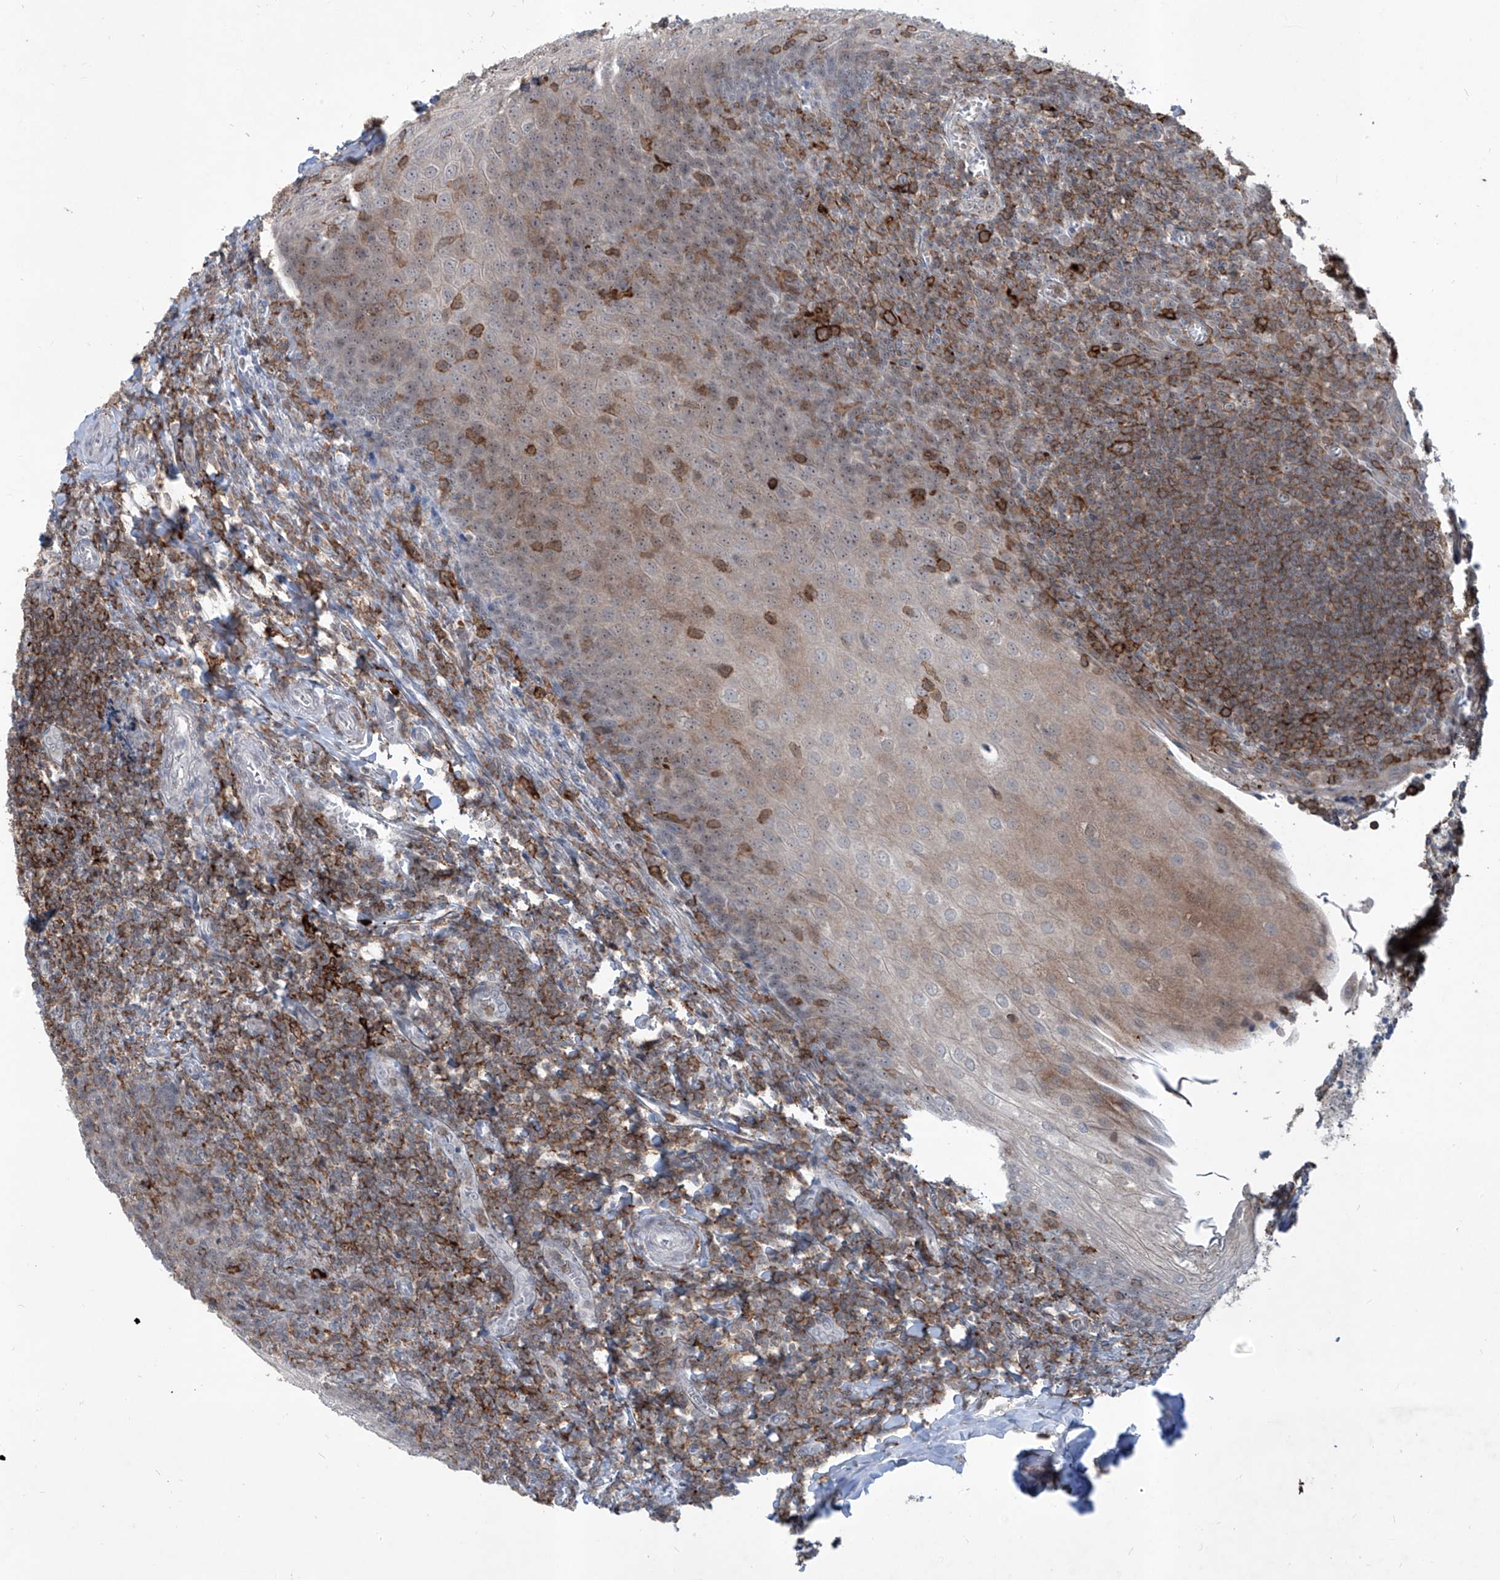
{"staining": {"intensity": "negative", "quantity": "none", "location": "none"}, "tissue": "tonsil", "cell_type": "Germinal center cells", "image_type": "normal", "snomed": [{"axis": "morphology", "description": "Normal tissue, NOS"}, {"axis": "topography", "description": "Tonsil"}], "caption": "This is an immunohistochemistry photomicrograph of unremarkable human tonsil. There is no positivity in germinal center cells.", "gene": "ZBTB48", "patient": {"sex": "male", "age": 27}}